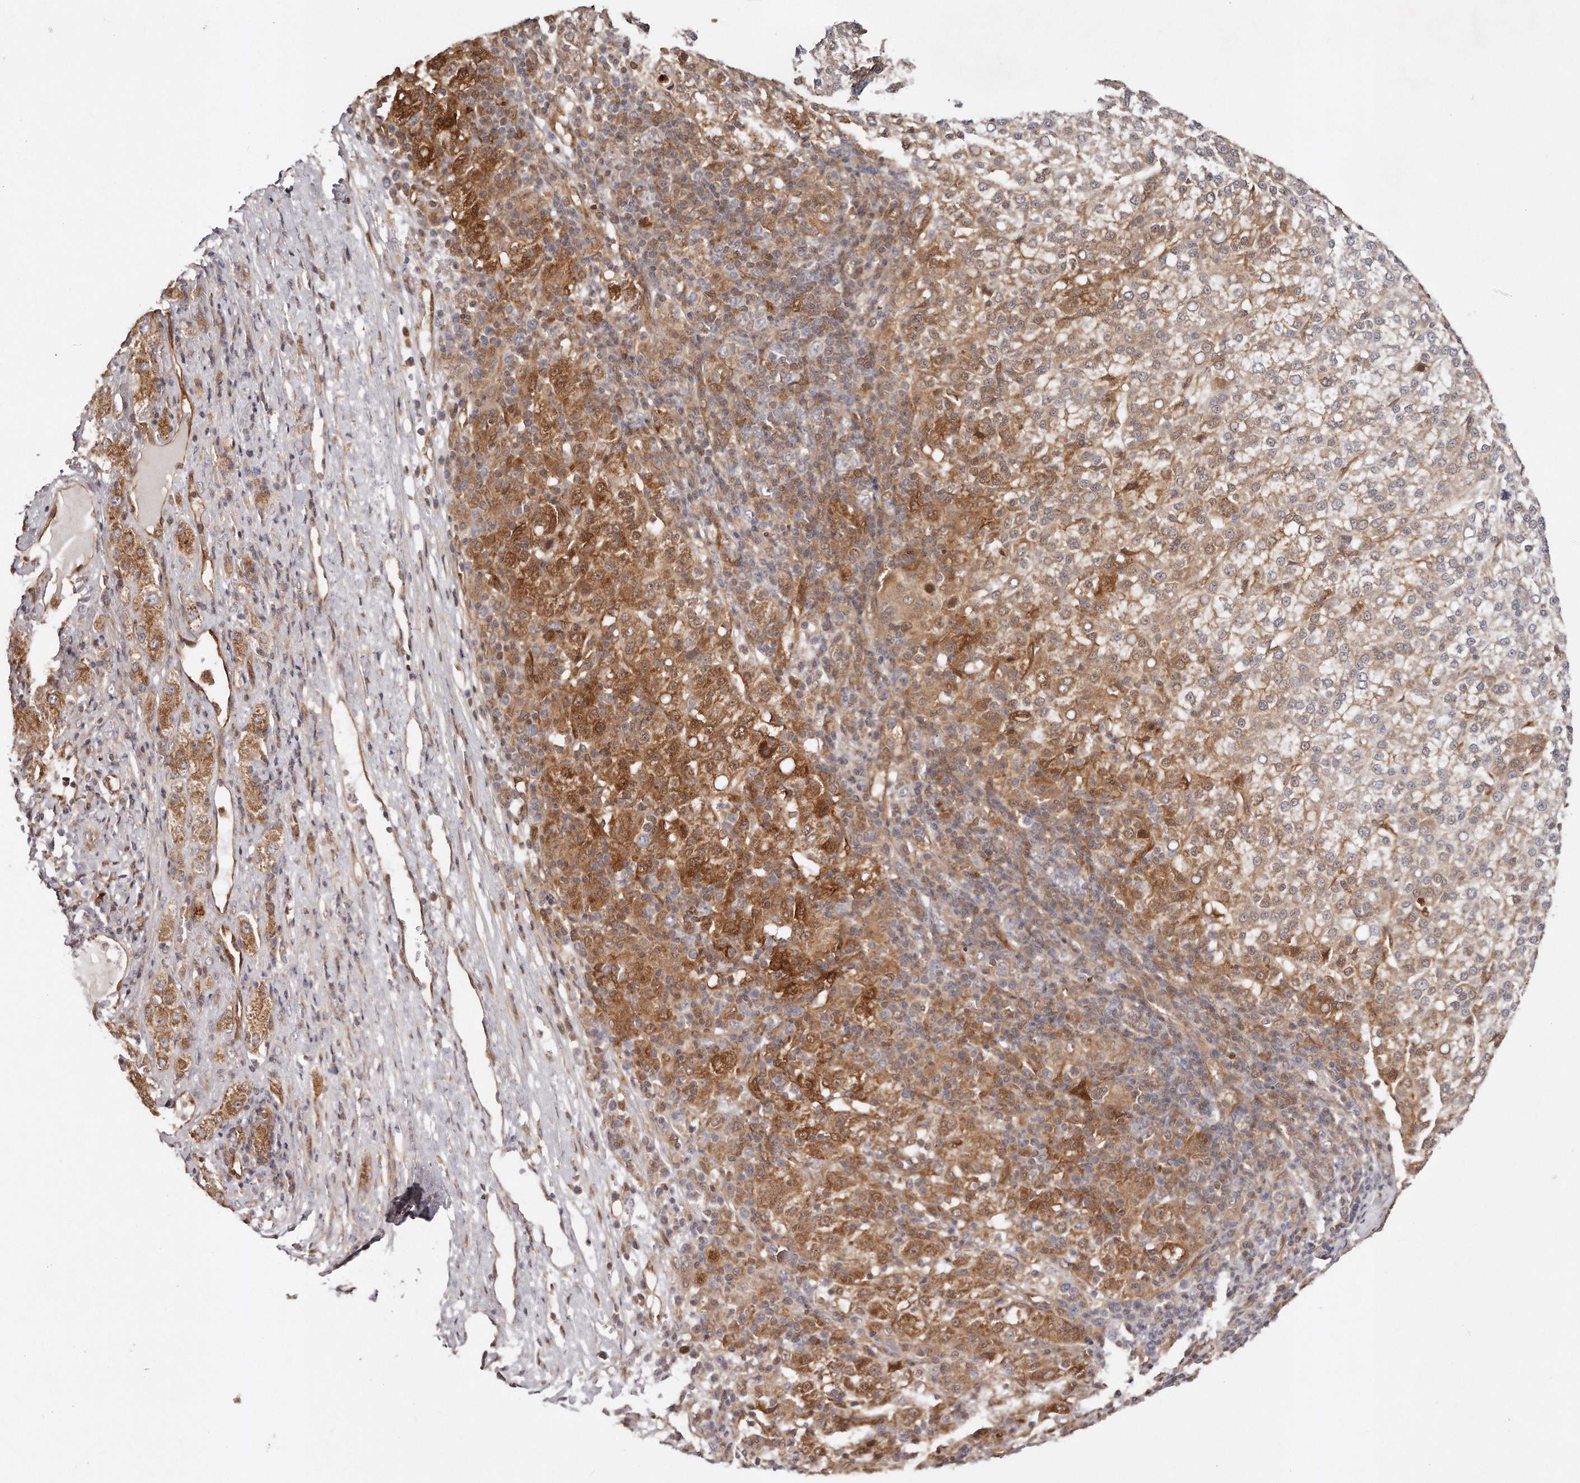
{"staining": {"intensity": "moderate", "quantity": "25%-75%", "location": "cytoplasmic/membranous"}, "tissue": "liver cancer", "cell_type": "Tumor cells", "image_type": "cancer", "snomed": [{"axis": "morphology", "description": "Carcinoma, Hepatocellular, NOS"}, {"axis": "topography", "description": "Liver"}], "caption": "A high-resolution photomicrograph shows immunohistochemistry (IHC) staining of liver cancer, which displays moderate cytoplasmic/membranous staining in about 25%-75% of tumor cells. (IHC, brightfield microscopy, high magnification).", "gene": "GBP4", "patient": {"sex": "female", "age": 58}}